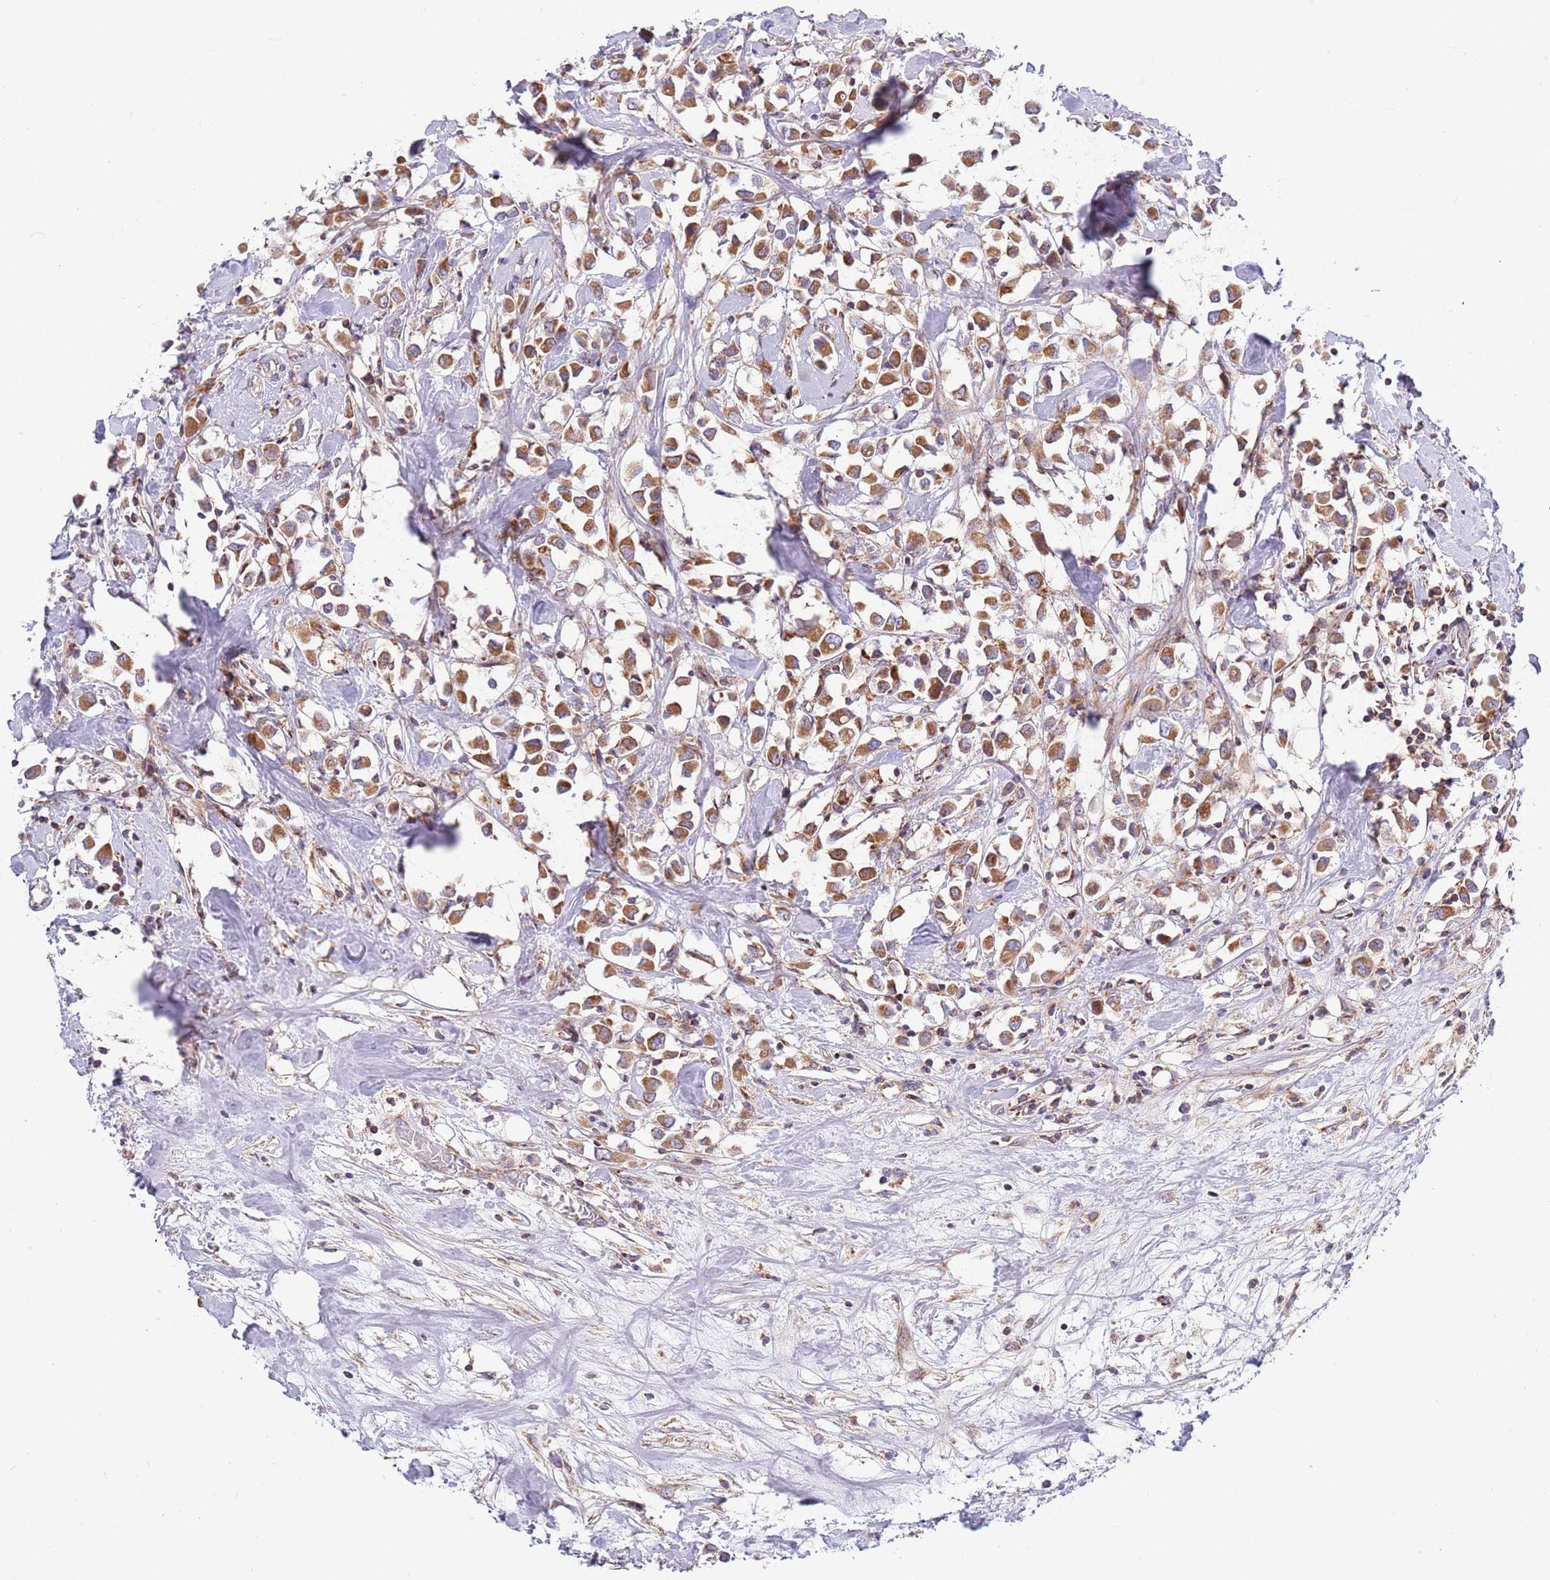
{"staining": {"intensity": "moderate", "quantity": ">75%", "location": "cytoplasmic/membranous"}, "tissue": "breast cancer", "cell_type": "Tumor cells", "image_type": "cancer", "snomed": [{"axis": "morphology", "description": "Duct carcinoma"}, {"axis": "topography", "description": "Breast"}], "caption": "Tumor cells exhibit medium levels of moderate cytoplasmic/membranous expression in about >75% of cells in human intraductal carcinoma (breast).", "gene": "IRS4", "patient": {"sex": "female", "age": 61}}